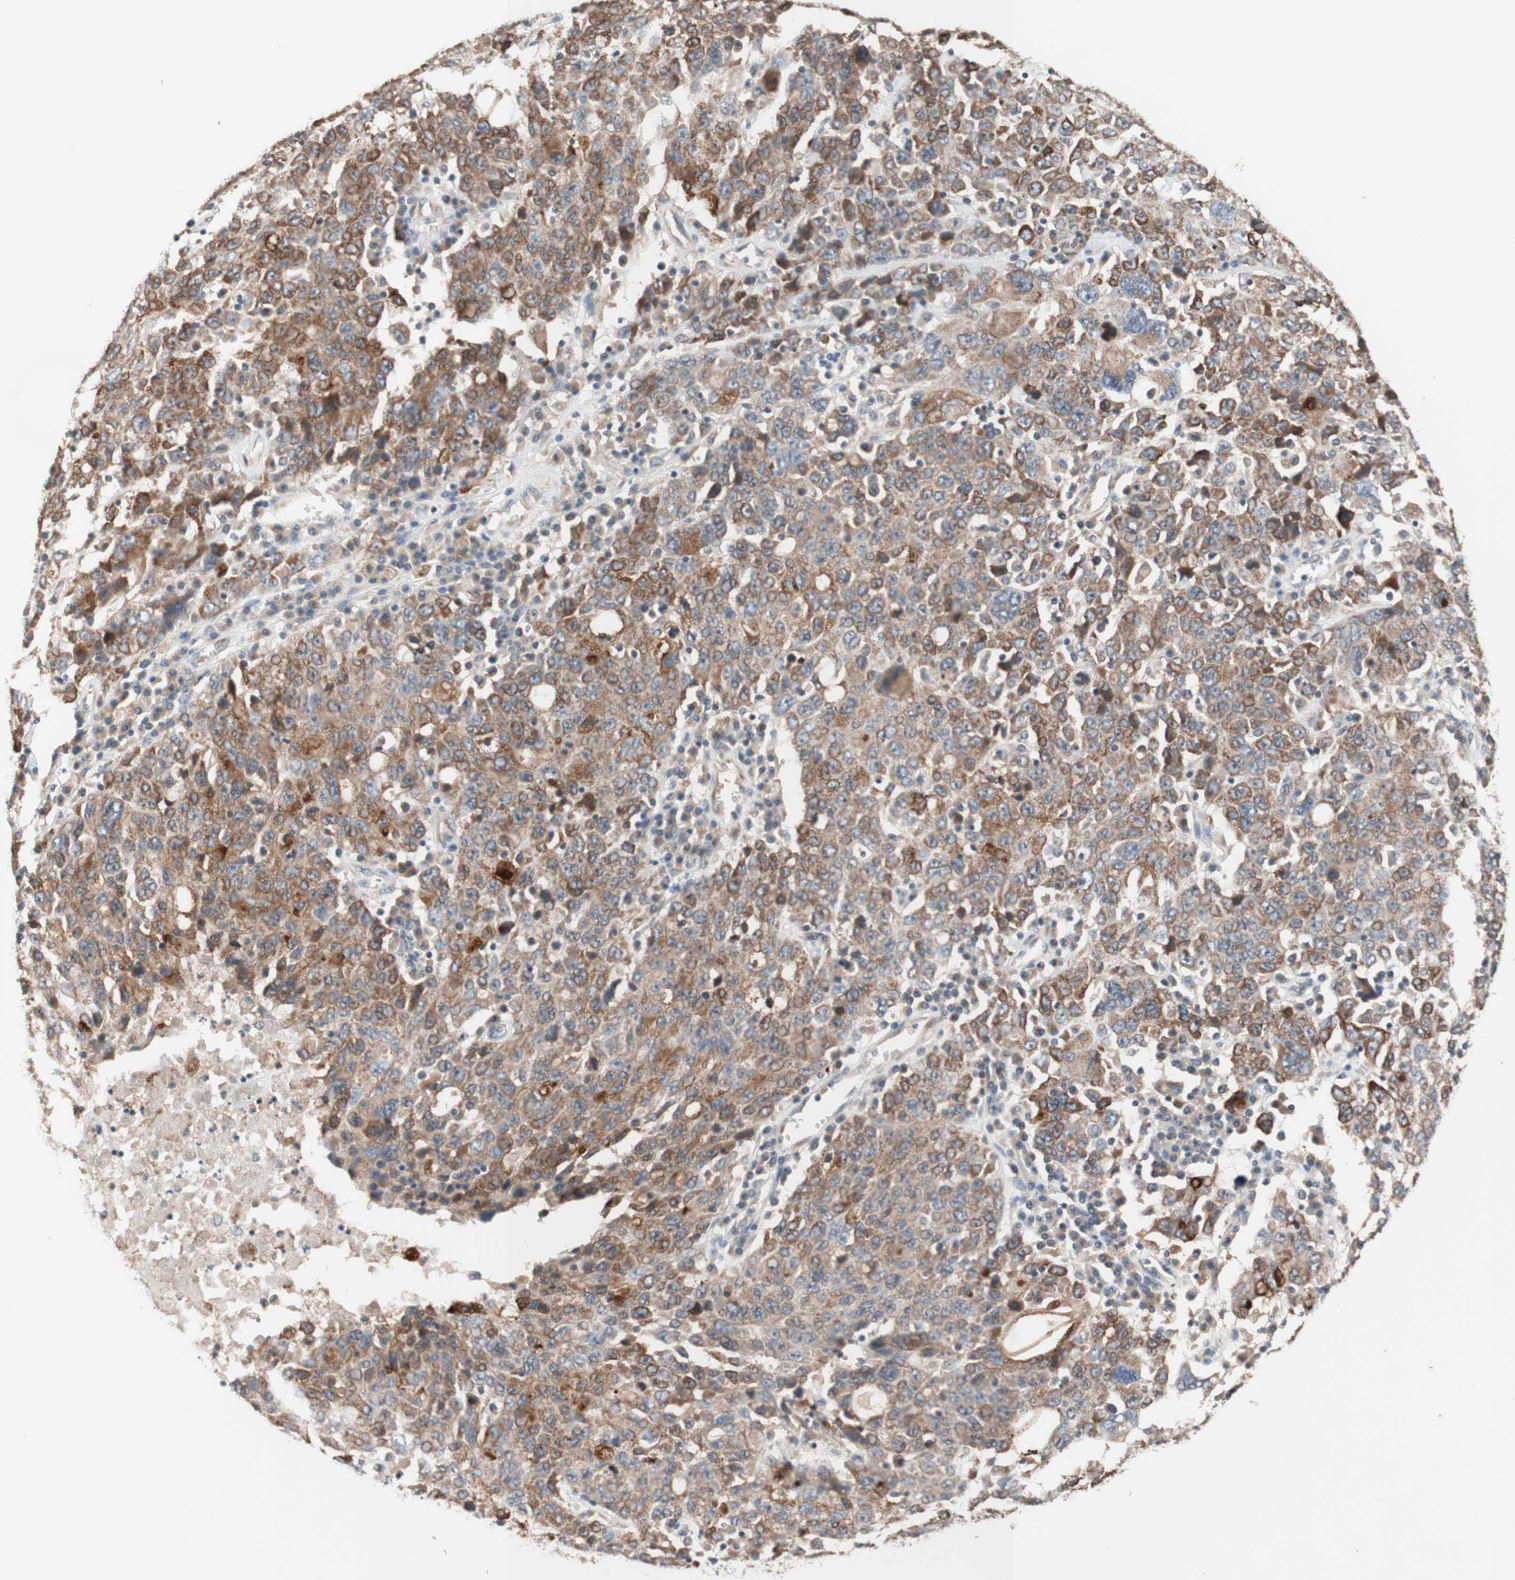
{"staining": {"intensity": "moderate", "quantity": ">75%", "location": "cytoplasmic/membranous"}, "tissue": "ovarian cancer", "cell_type": "Tumor cells", "image_type": "cancer", "snomed": [{"axis": "morphology", "description": "Carcinoma, endometroid"}, {"axis": "topography", "description": "Ovary"}], "caption": "Protein analysis of ovarian cancer (endometroid carcinoma) tissue displays moderate cytoplasmic/membranous positivity in about >75% of tumor cells. (DAB = brown stain, brightfield microscopy at high magnification).", "gene": "CD55", "patient": {"sex": "female", "age": 62}}